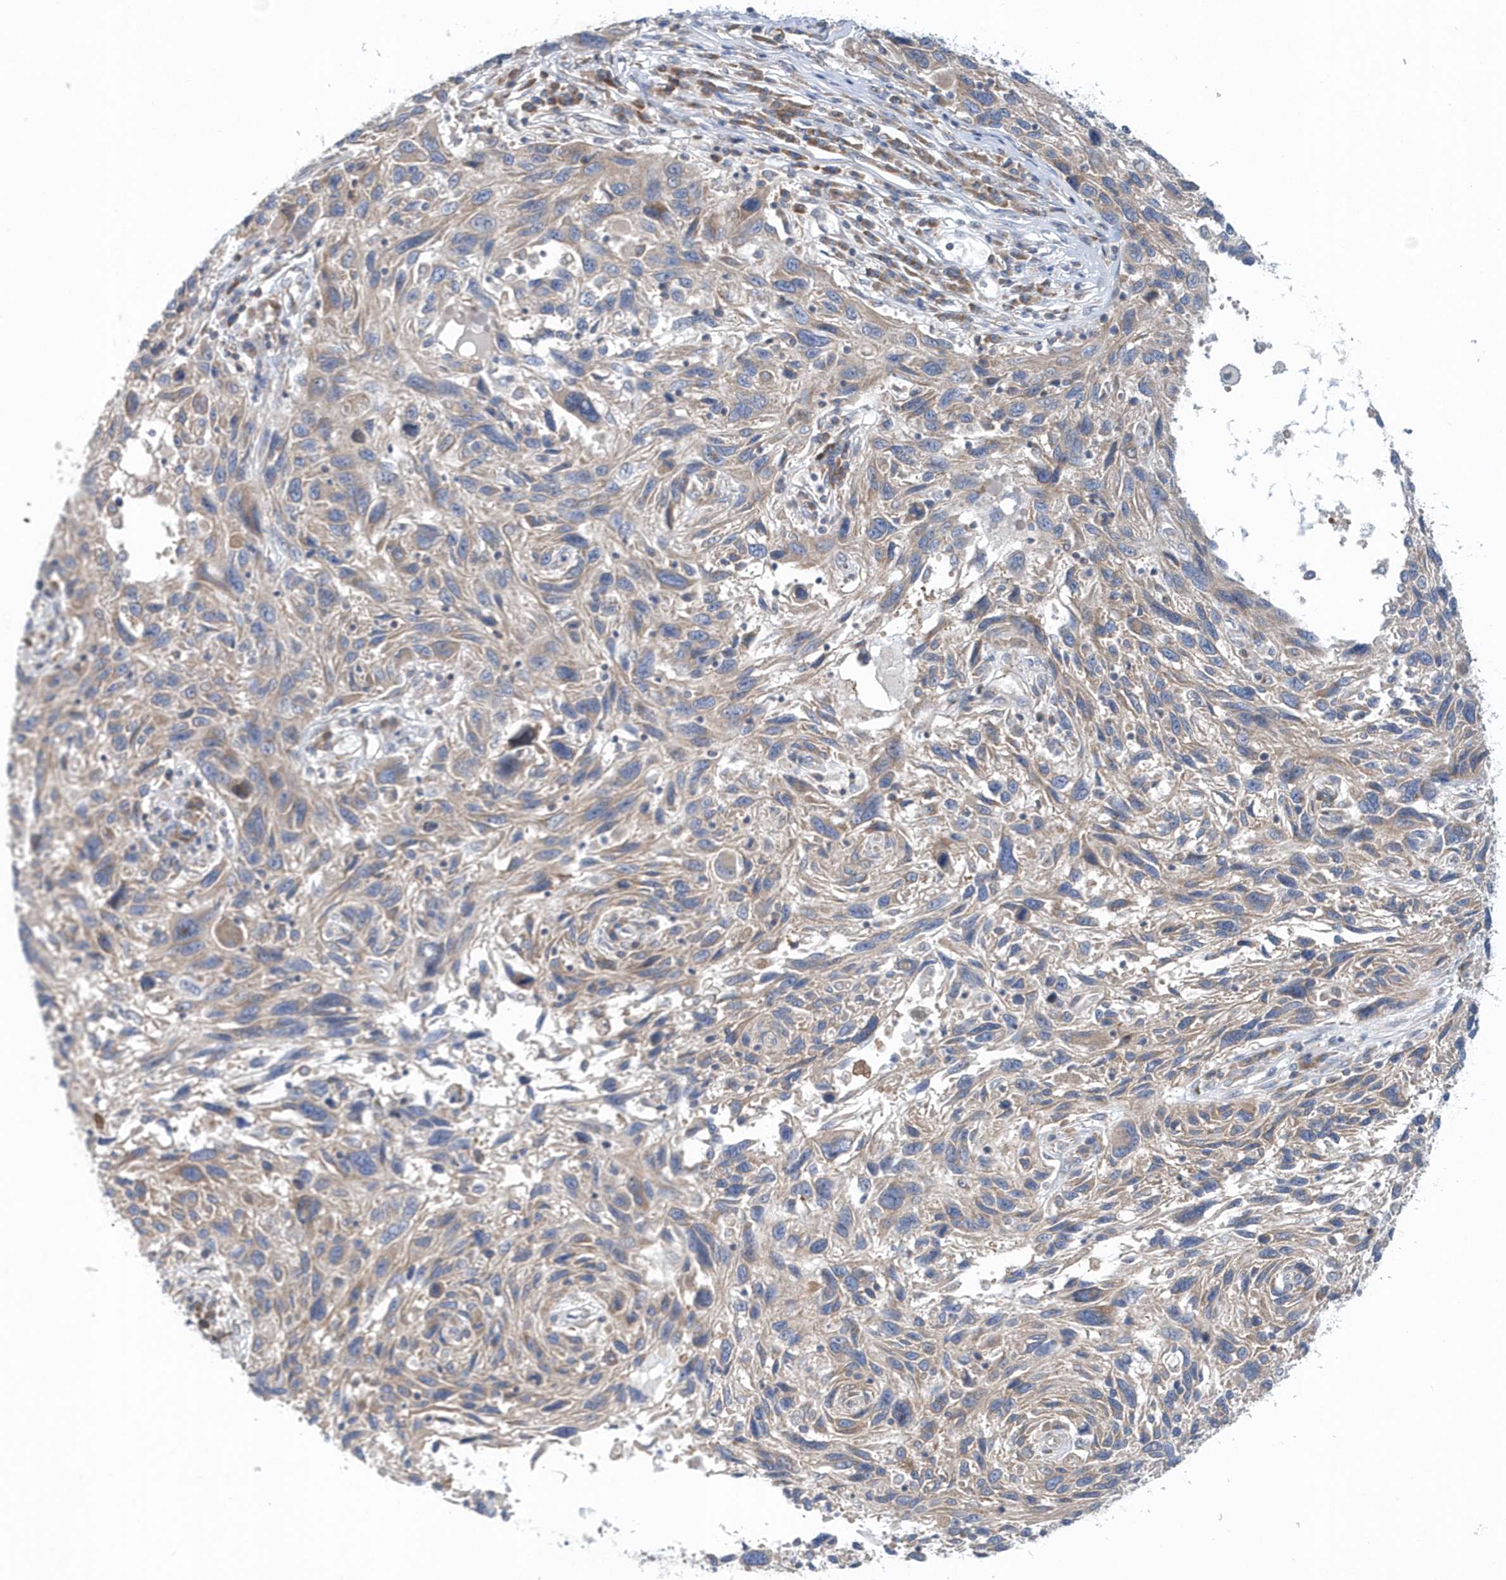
{"staining": {"intensity": "weak", "quantity": ">75%", "location": "cytoplasmic/membranous"}, "tissue": "melanoma", "cell_type": "Tumor cells", "image_type": "cancer", "snomed": [{"axis": "morphology", "description": "Malignant melanoma, NOS"}, {"axis": "topography", "description": "Skin"}], "caption": "Immunohistochemical staining of human melanoma reveals weak cytoplasmic/membranous protein positivity in approximately >75% of tumor cells. (DAB = brown stain, brightfield microscopy at high magnification).", "gene": "EIF3C", "patient": {"sex": "male", "age": 53}}